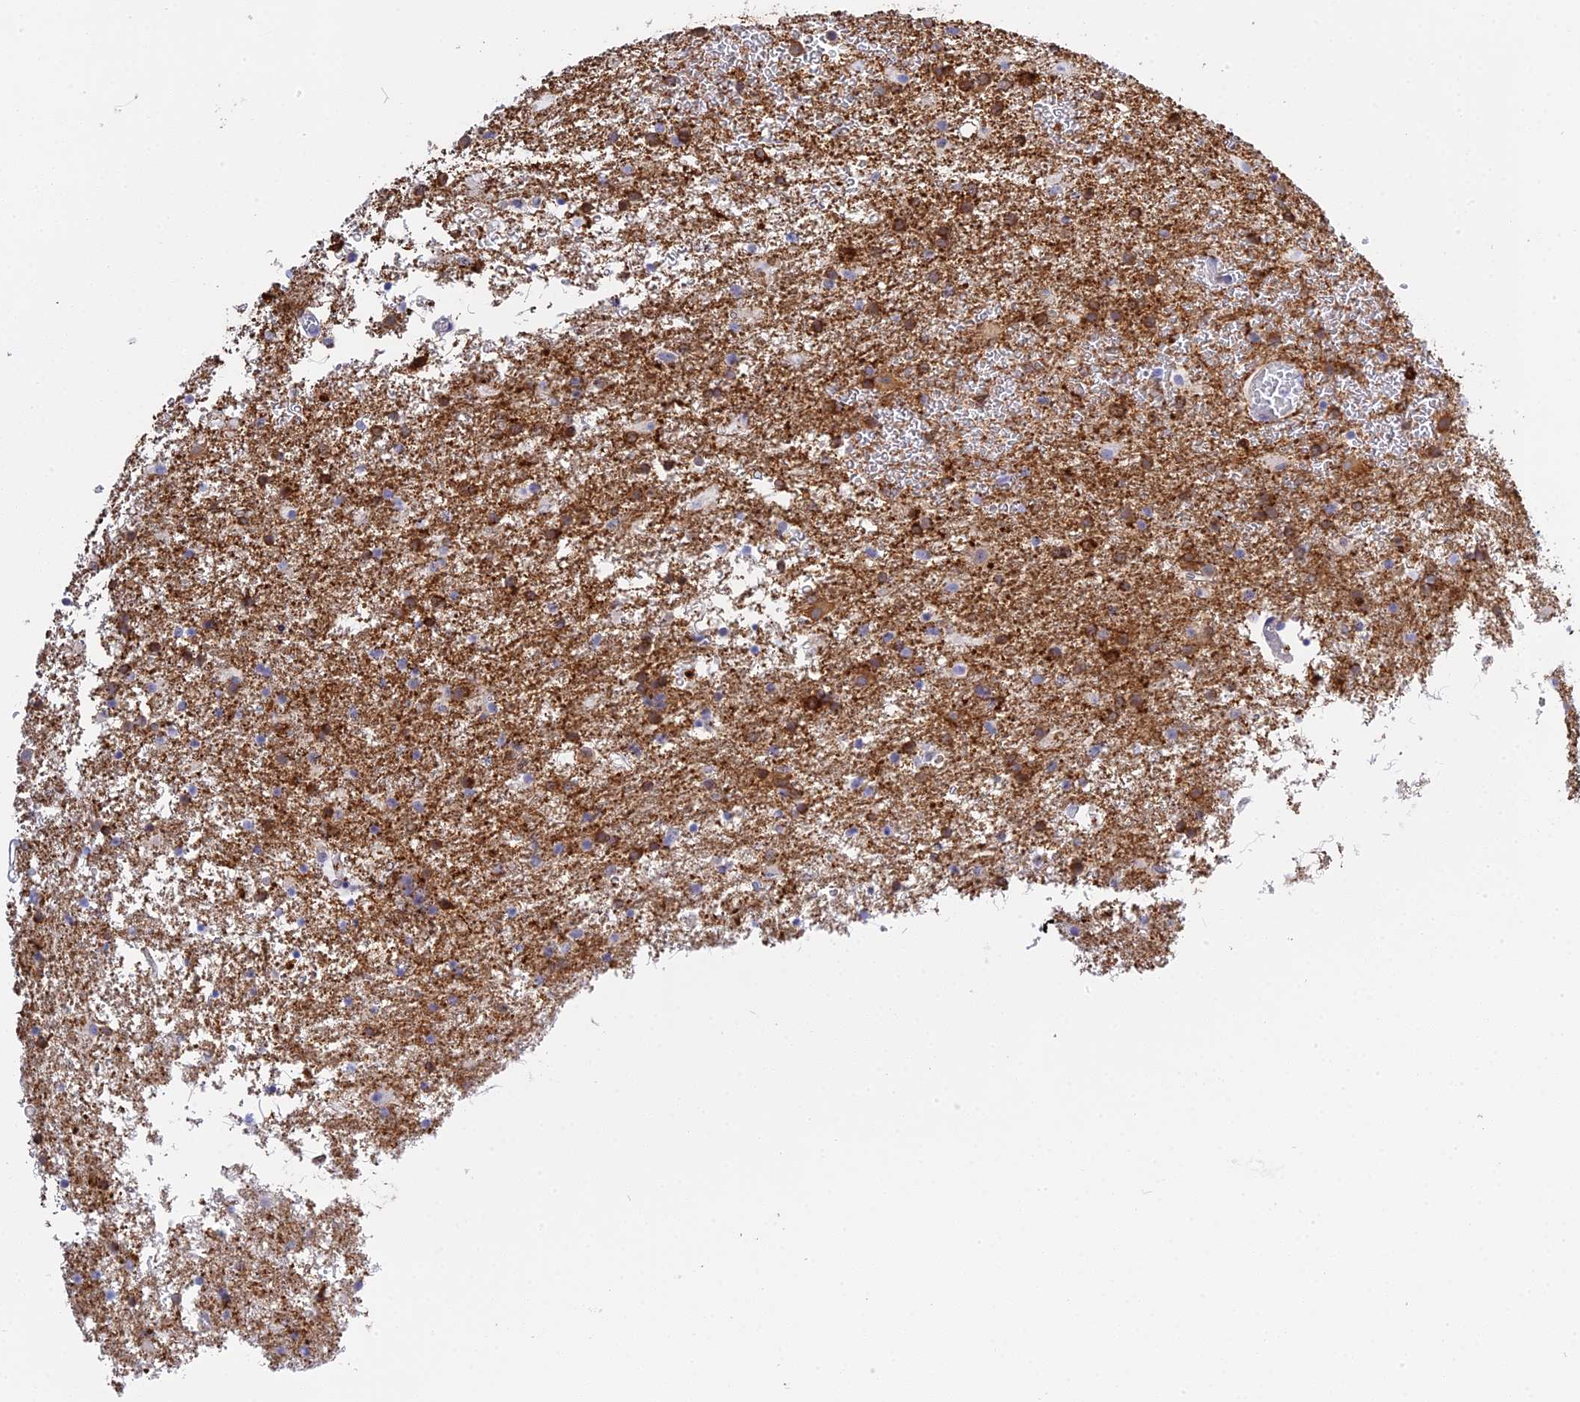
{"staining": {"intensity": "moderate", "quantity": "25%-75%", "location": "cytoplasmic/membranous"}, "tissue": "glioma", "cell_type": "Tumor cells", "image_type": "cancer", "snomed": [{"axis": "morphology", "description": "Glioma, malignant, Low grade"}, {"axis": "topography", "description": "Brain"}], "caption": "Protein expression analysis of low-grade glioma (malignant) reveals moderate cytoplasmic/membranous positivity in about 25%-75% of tumor cells.", "gene": "PZP", "patient": {"sex": "male", "age": 65}}